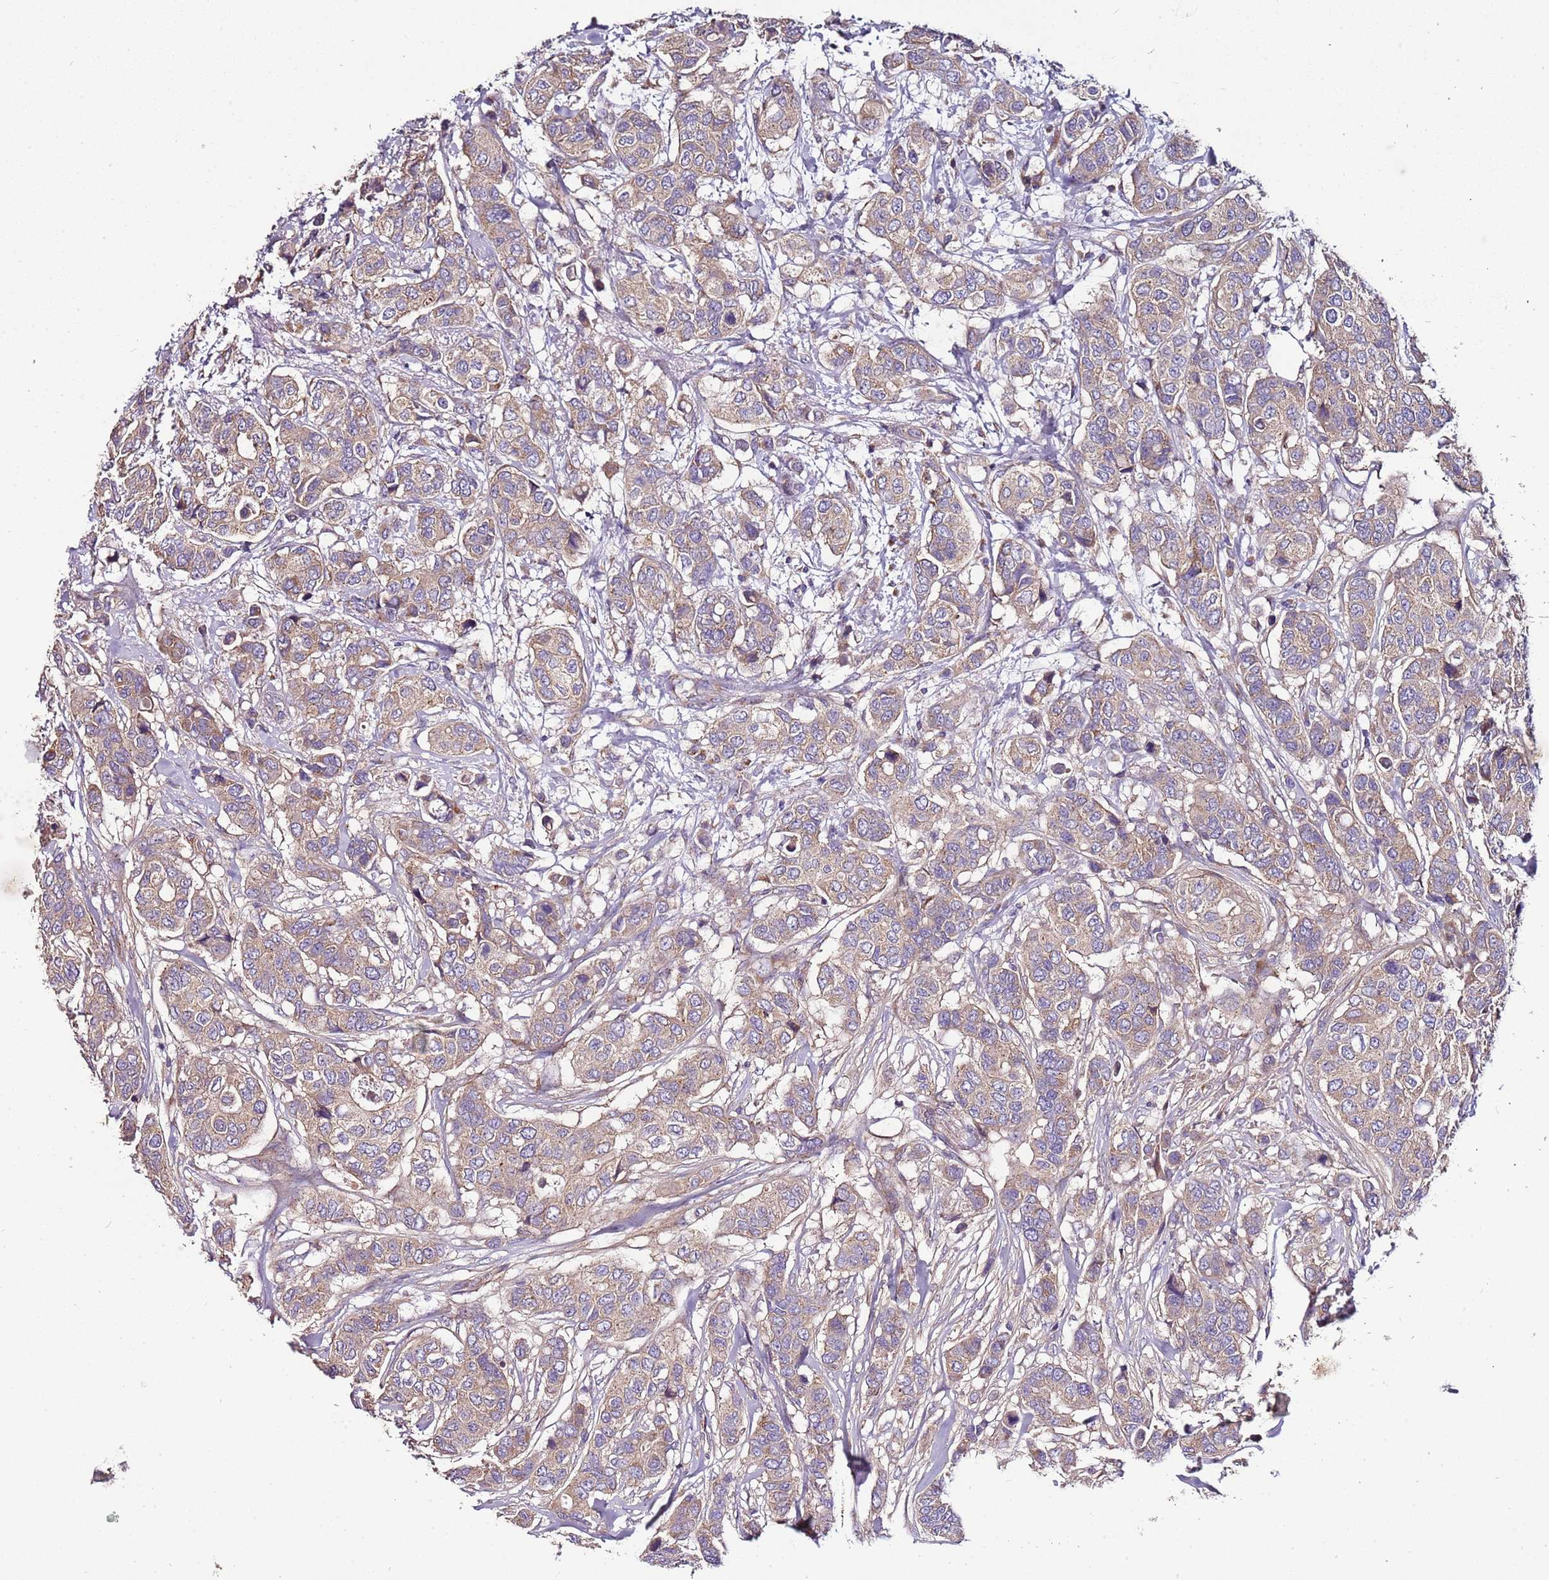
{"staining": {"intensity": "weak", "quantity": ">75%", "location": "cytoplasmic/membranous"}, "tissue": "breast cancer", "cell_type": "Tumor cells", "image_type": "cancer", "snomed": [{"axis": "morphology", "description": "Lobular carcinoma"}, {"axis": "topography", "description": "Breast"}], "caption": "Tumor cells demonstrate low levels of weak cytoplasmic/membranous staining in about >75% of cells in human breast lobular carcinoma.", "gene": "FAM20A", "patient": {"sex": "female", "age": 51}}